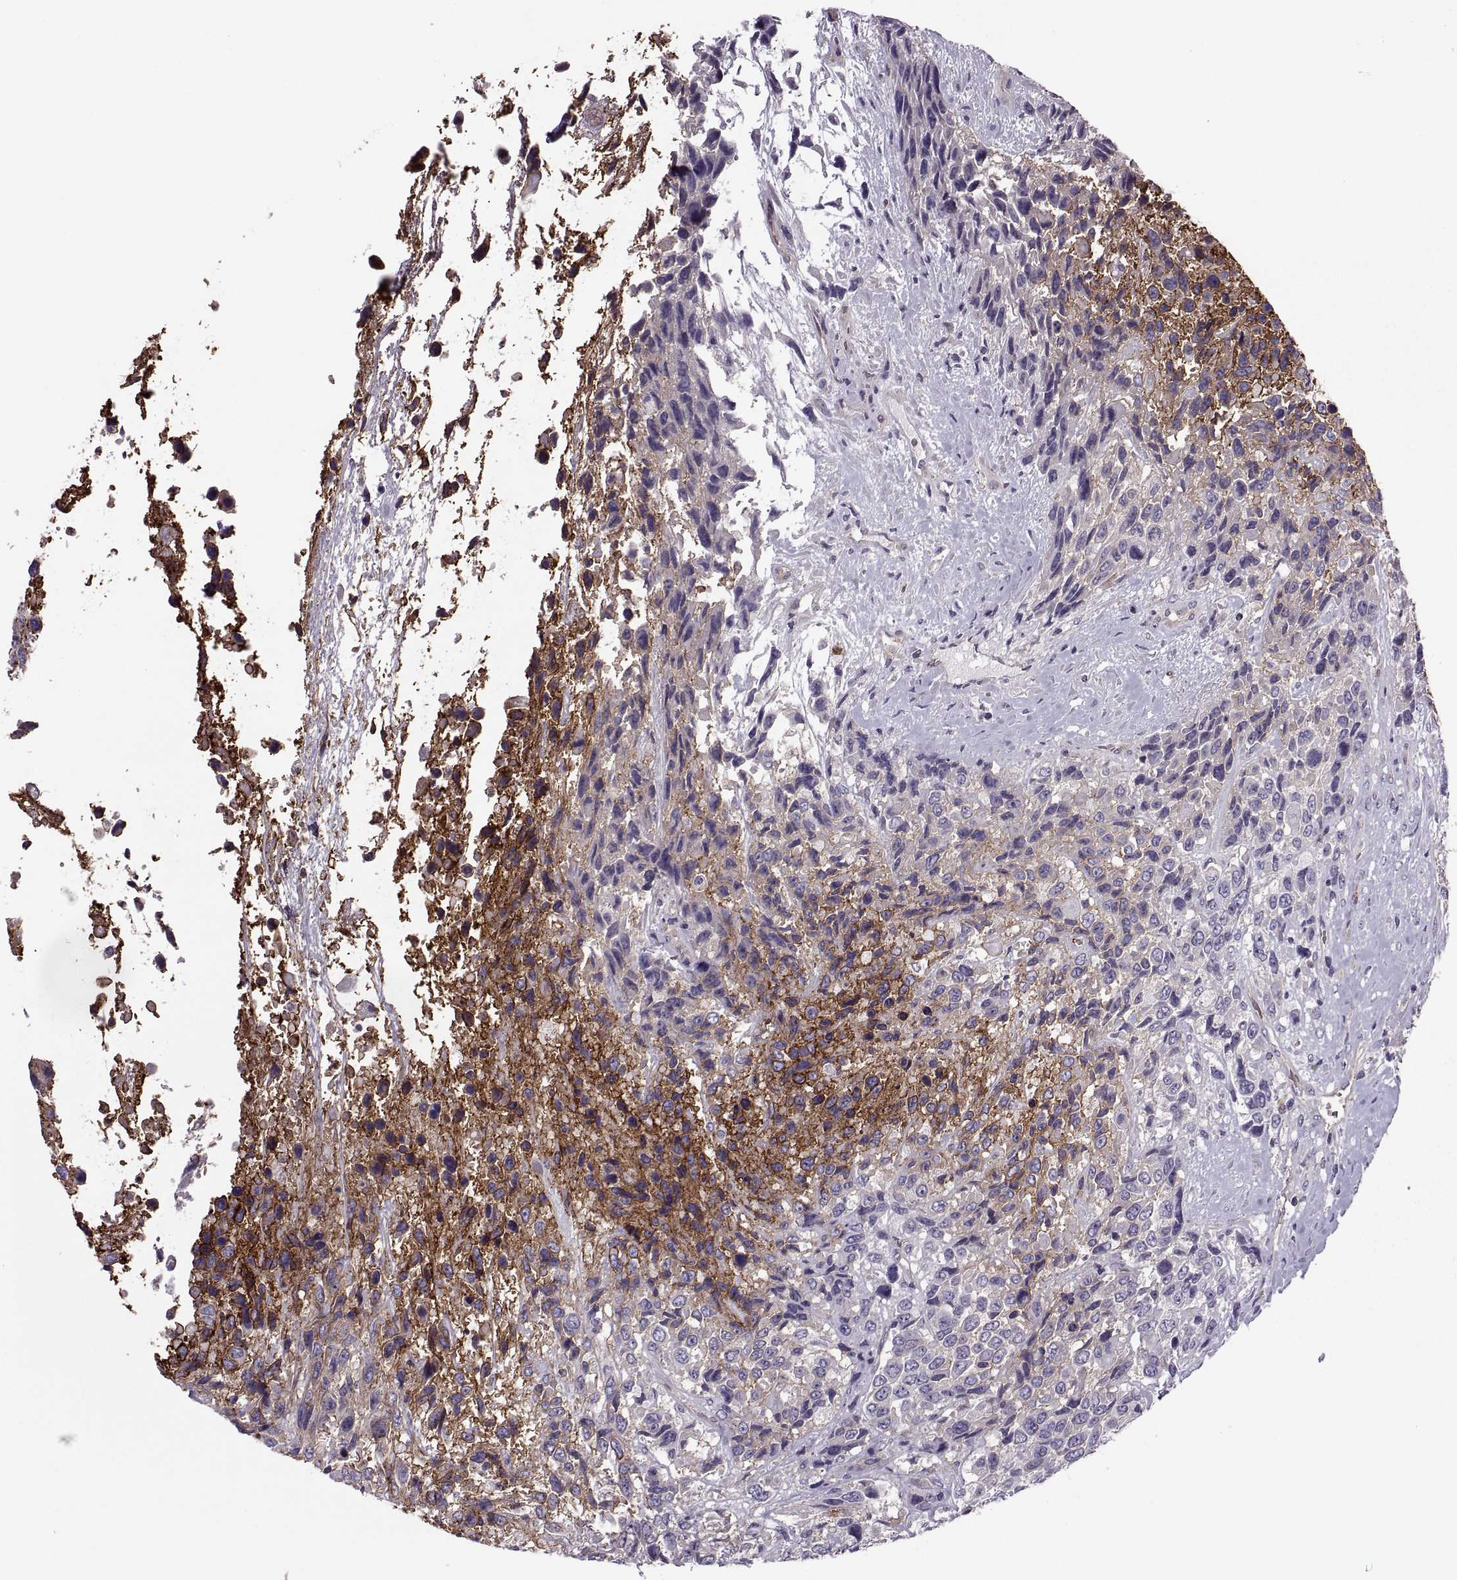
{"staining": {"intensity": "strong", "quantity": "25%-75%", "location": "cytoplasmic/membranous"}, "tissue": "urothelial cancer", "cell_type": "Tumor cells", "image_type": "cancer", "snomed": [{"axis": "morphology", "description": "Urothelial carcinoma, High grade"}, {"axis": "topography", "description": "Urinary bladder"}], "caption": "This is a micrograph of IHC staining of urothelial cancer, which shows strong expression in the cytoplasmic/membranous of tumor cells.", "gene": "SLC2A3", "patient": {"sex": "female", "age": 70}}